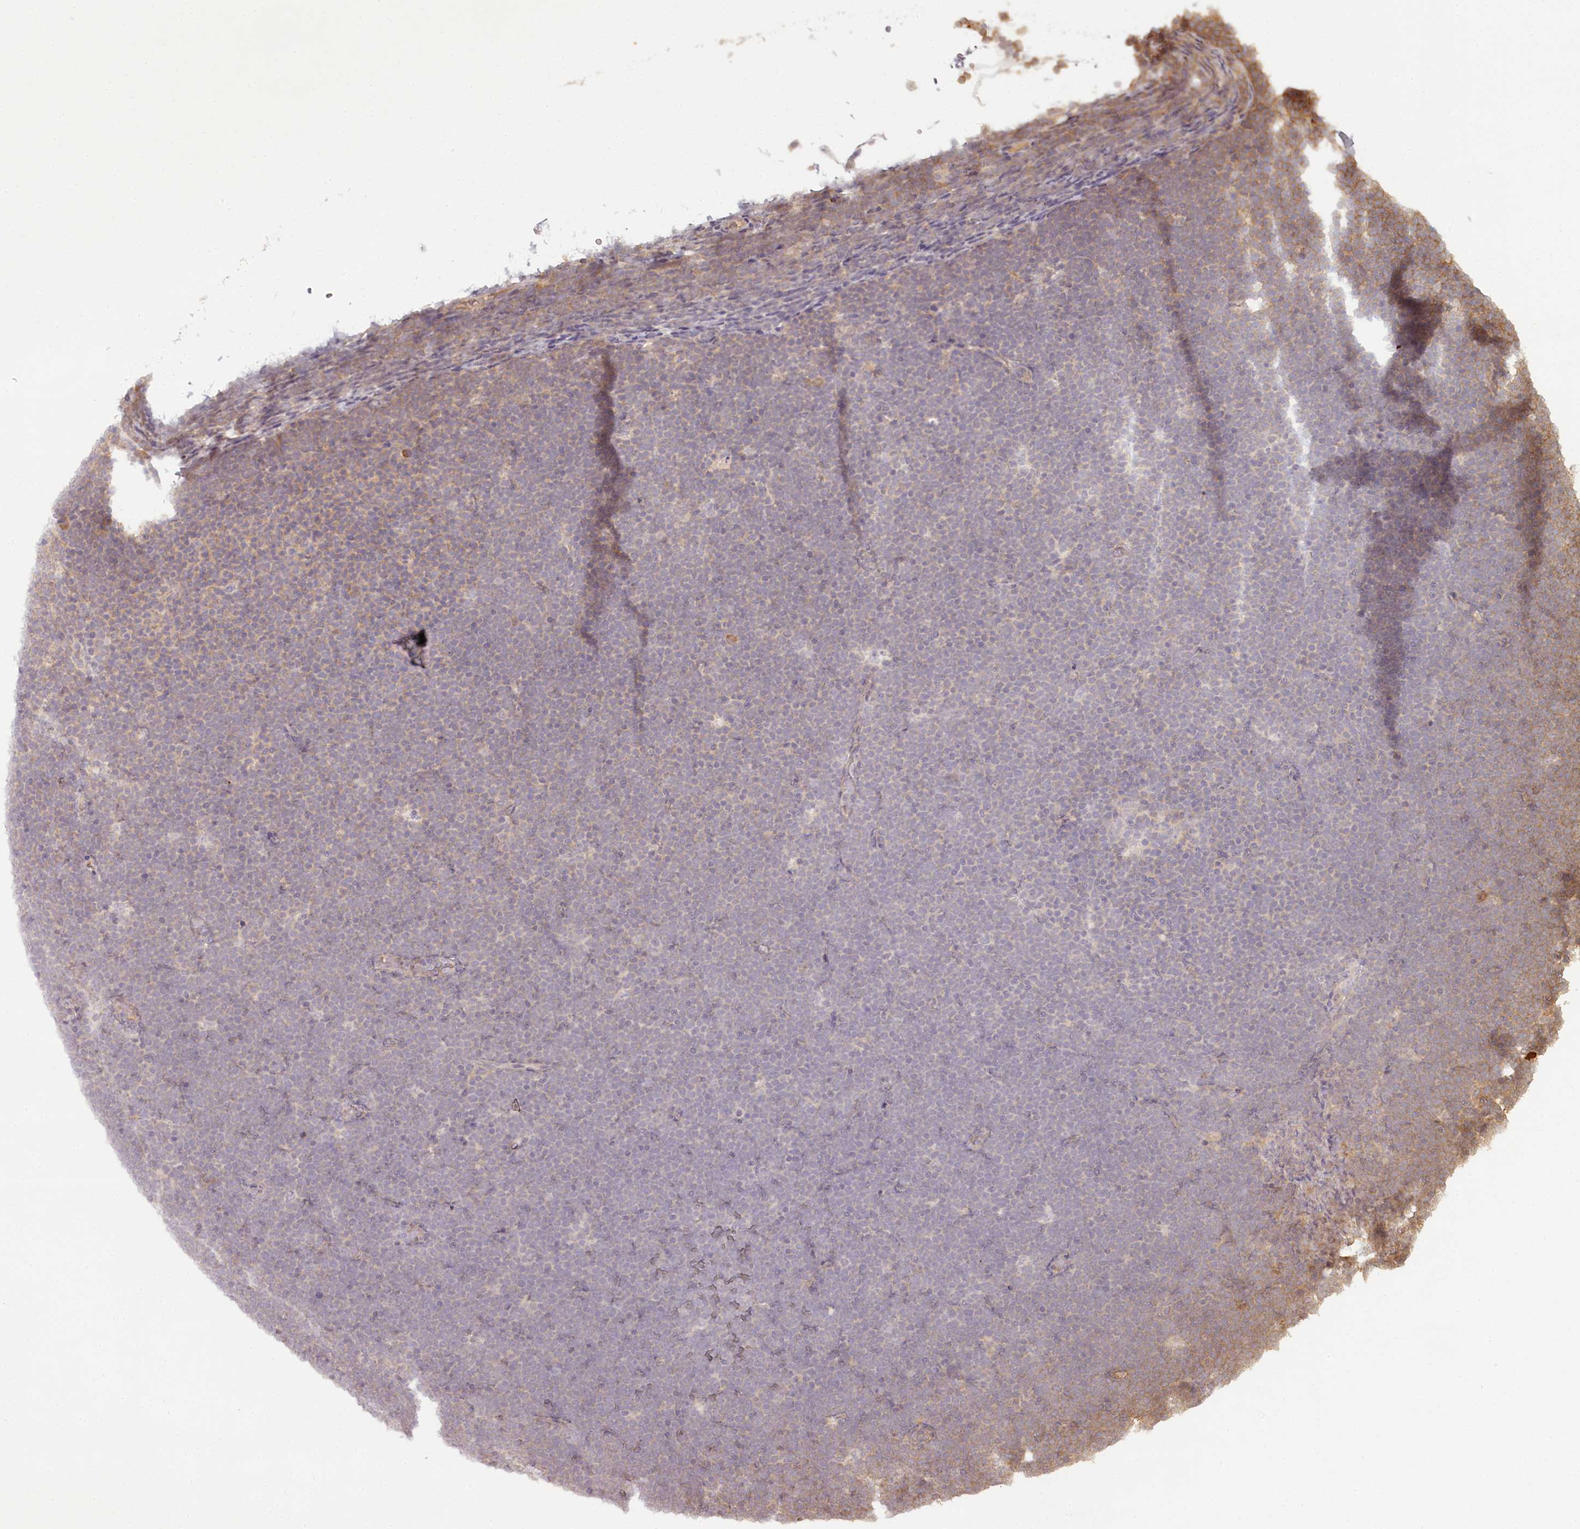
{"staining": {"intensity": "weak", "quantity": "<25%", "location": "cytoplasmic/membranous"}, "tissue": "lymphoma", "cell_type": "Tumor cells", "image_type": "cancer", "snomed": [{"axis": "morphology", "description": "Malignant lymphoma, non-Hodgkin's type, High grade"}, {"axis": "topography", "description": "Lymph node"}], "caption": "IHC of lymphoma reveals no expression in tumor cells.", "gene": "TMIE", "patient": {"sex": "male", "age": 13}}